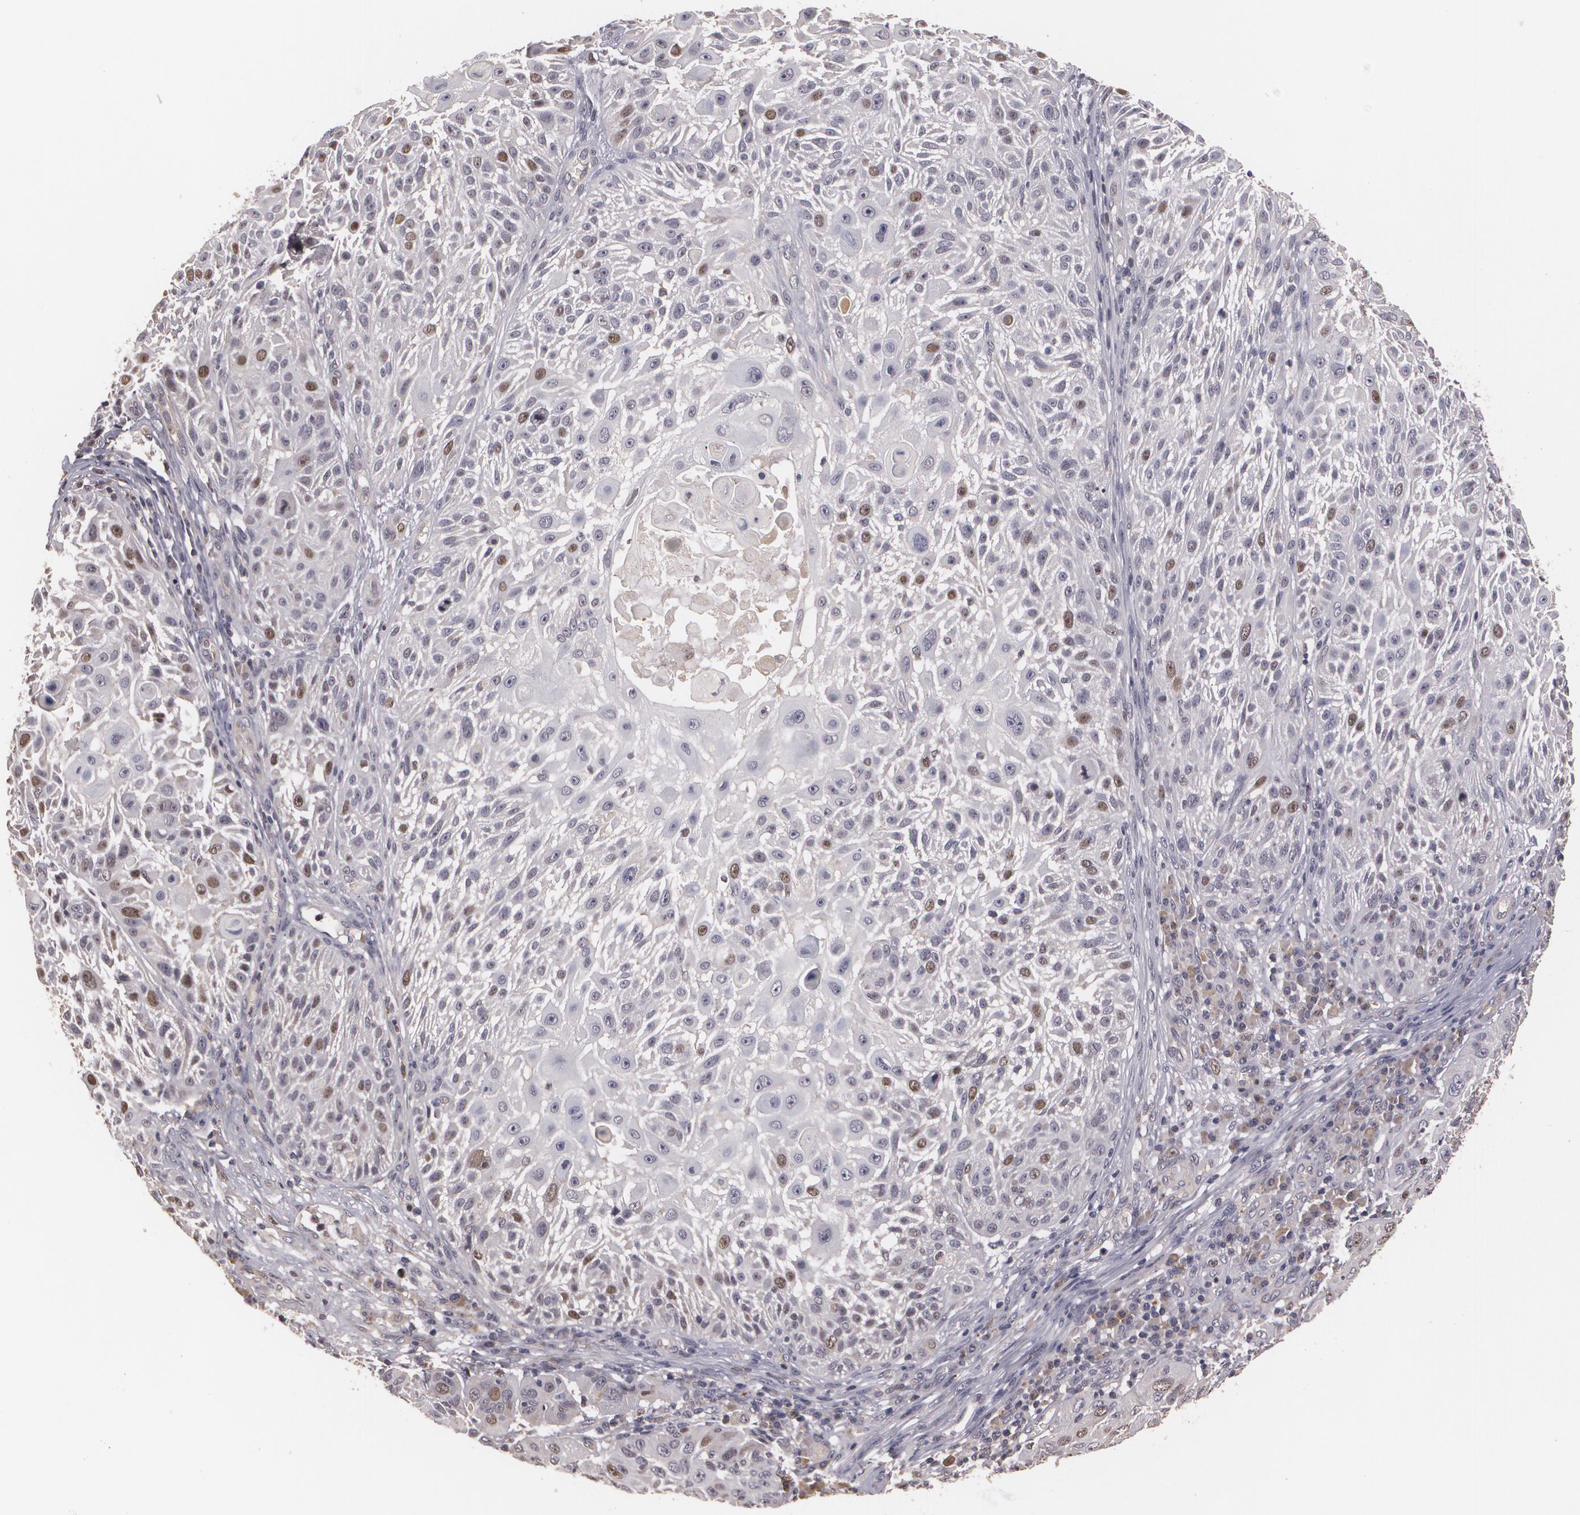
{"staining": {"intensity": "moderate", "quantity": "25%-75%", "location": "nuclear"}, "tissue": "skin cancer", "cell_type": "Tumor cells", "image_type": "cancer", "snomed": [{"axis": "morphology", "description": "Squamous cell carcinoma, NOS"}, {"axis": "topography", "description": "Skin"}], "caption": "Tumor cells display medium levels of moderate nuclear expression in approximately 25%-75% of cells in skin squamous cell carcinoma. Using DAB (3,3'-diaminobenzidine) (brown) and hematoxylin (blue) stains, captured at high magnification using brightfield microscopy.", "gene": "BRCA1", "patient": {"sex": "female", "age": 89}}